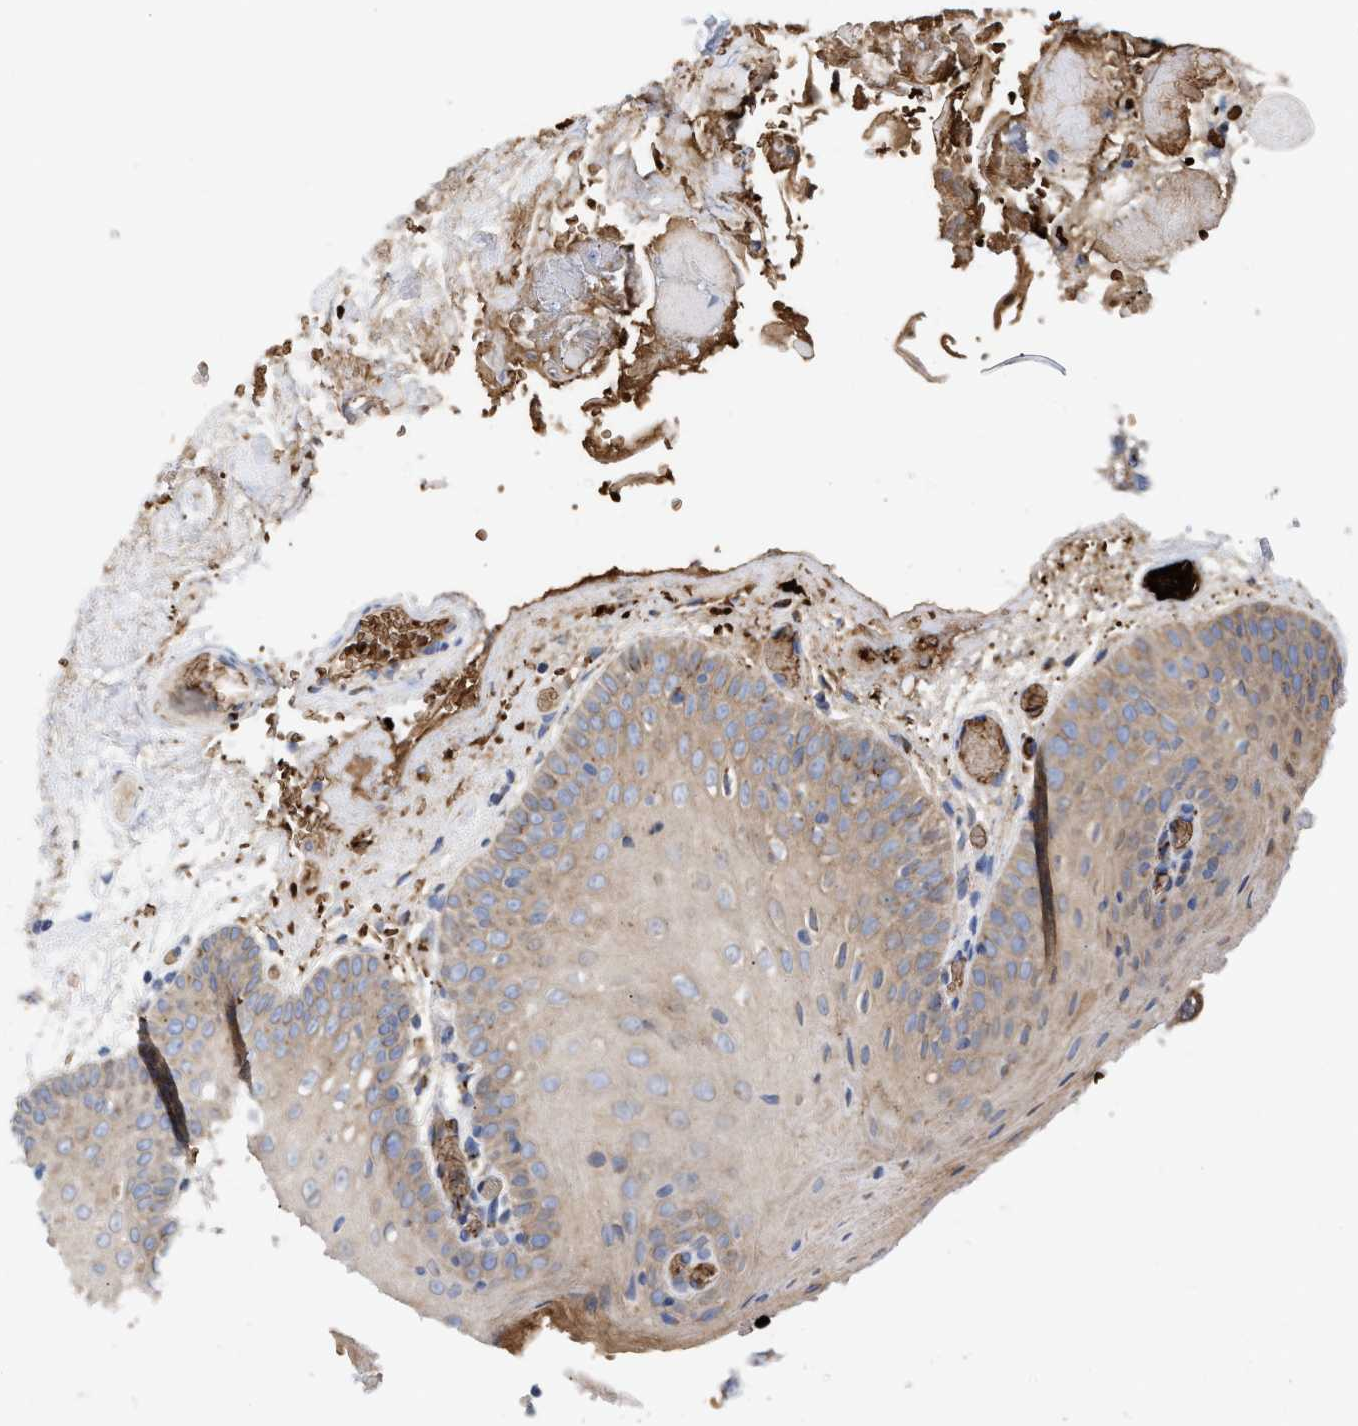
{"staining": {"intensity": "moderate", "quantity": ">75%", "location": "cytoplasmic/membranous"}, "tissue": "oral mucosa", "cell_type": "Squamous epithelial cells", "image_type": "normal", "snomed": [{"axis": "morphology", "description": "Normal tissue, NOS"}, {"axis": "morphology", "description": "Squamous cell carcinoma, NOS"}, {"axis": "topography", "description": "Oral tissue"}, {"axis": "topography", "description": "Head-Neck"}], "caption": "High-magnification brightfield microscopy of unremarkable oral mucosa stained with DAB (3,3'-diaminobenzidine) (brown) and counterstained with hematoxylin (blue). squamous epithelial cells exhibit moderate cytoplasmic/membranous positivity is present in approximately>75% of cells. (DAB (3,3'-diaminobenzidine) = brown stain, brightfield microscopy at high magnification).", "gene": "CCL2", "patient": {"sex": "male", "age": 71}}